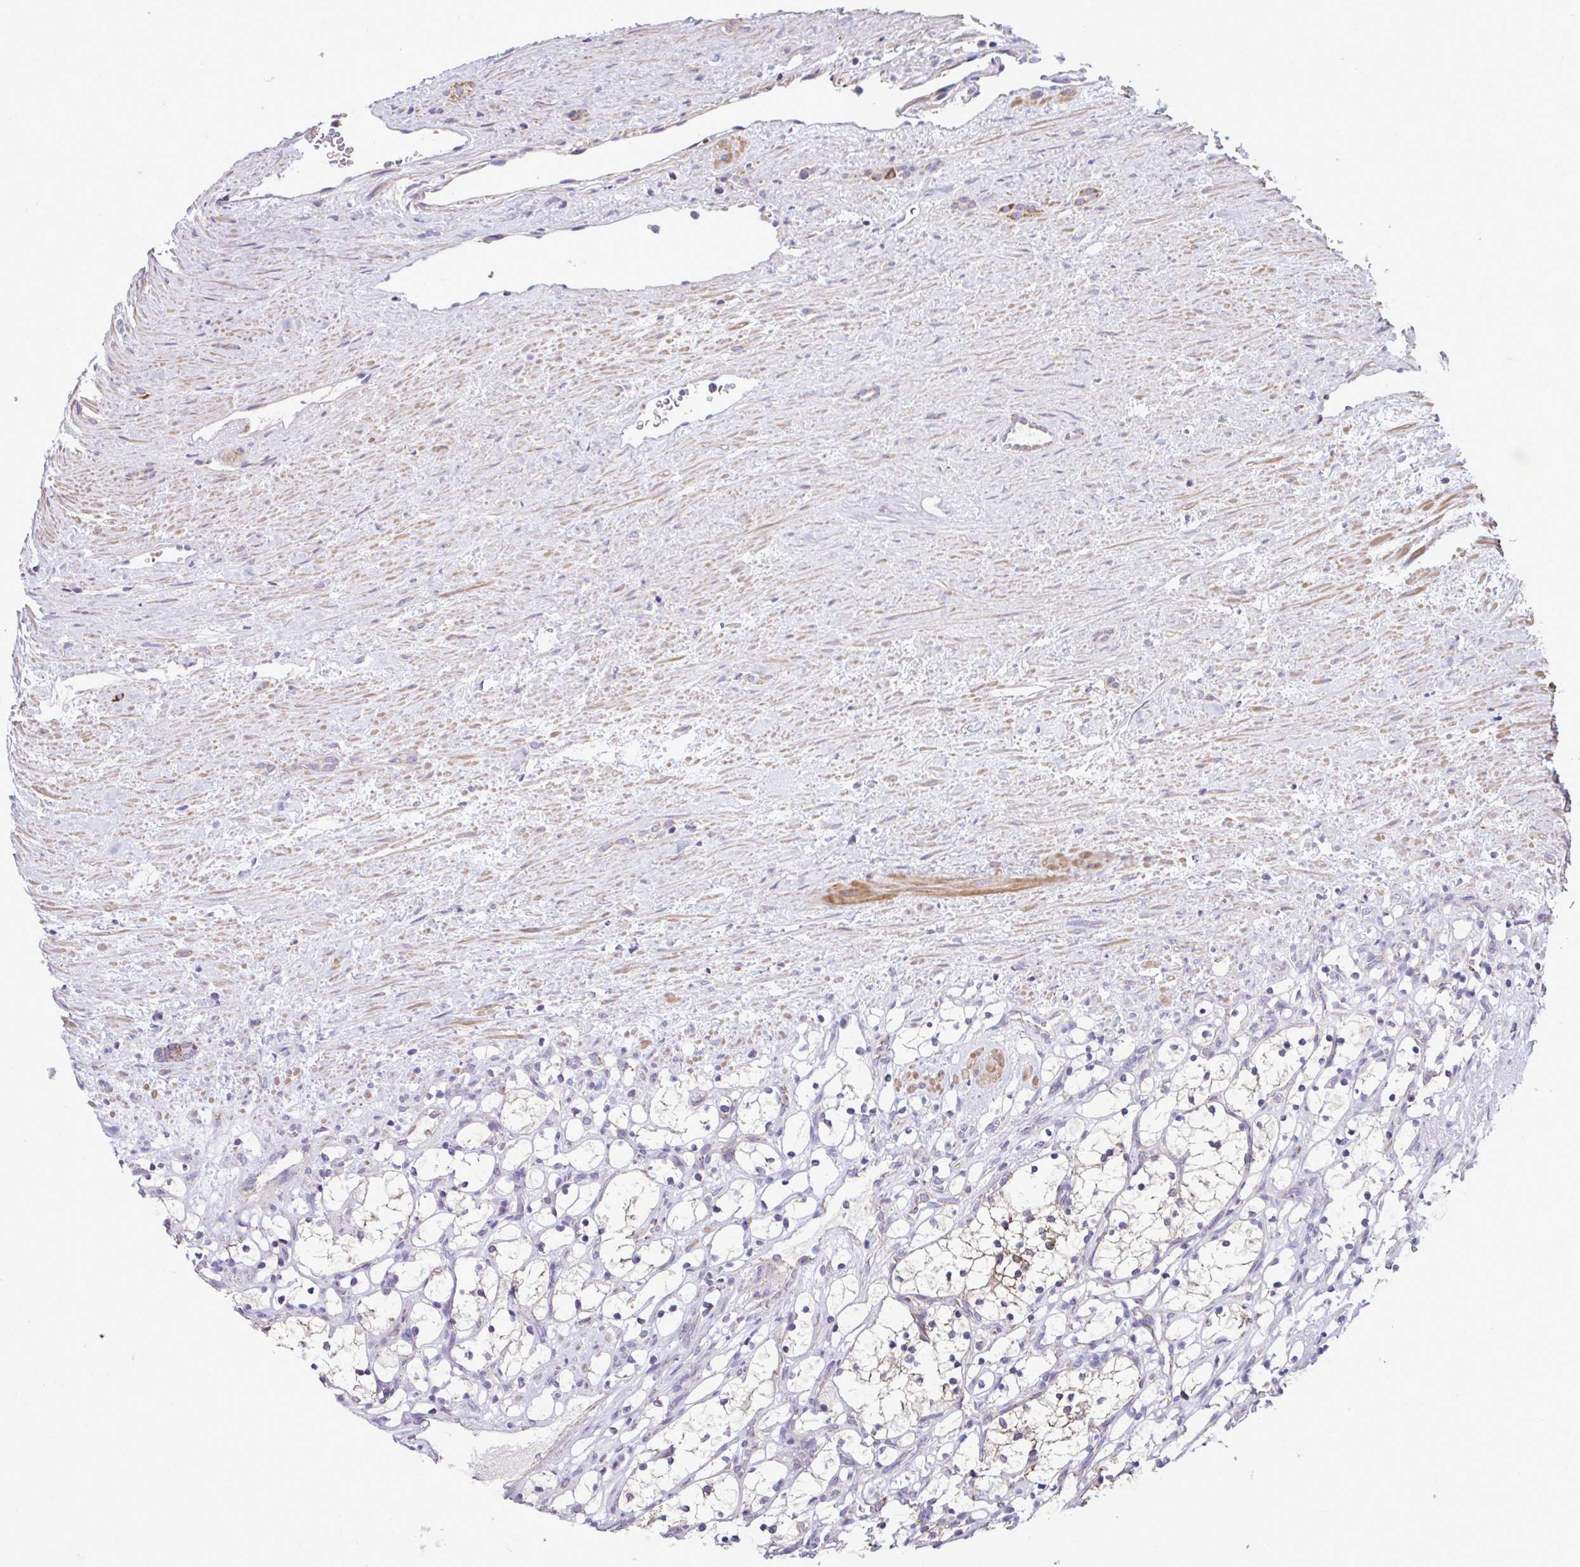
{"staining": {"intensity": "moderate", "quantity": "<25%", "location": "cytoplasmic/membranous"}, "tissue": "renal cancer", "cell_type": "Tumor cells", "image_type": "cancer", "snomed": [{"axis": "morphology", "description": "Adenocarcinoma, NOS"}, {"axis": "topography", "description": "Kidney"}], "caption": "Protein expression by immunohistochemistry shows moderate cytoplasmic/membranous staining in about <25% of tumor cells in renal cancer. The protein of interest is shown in brown color, while the nuclei are stained blue.", "gene": "SARS2", "patient": {"sex": "female", "age": 69}}